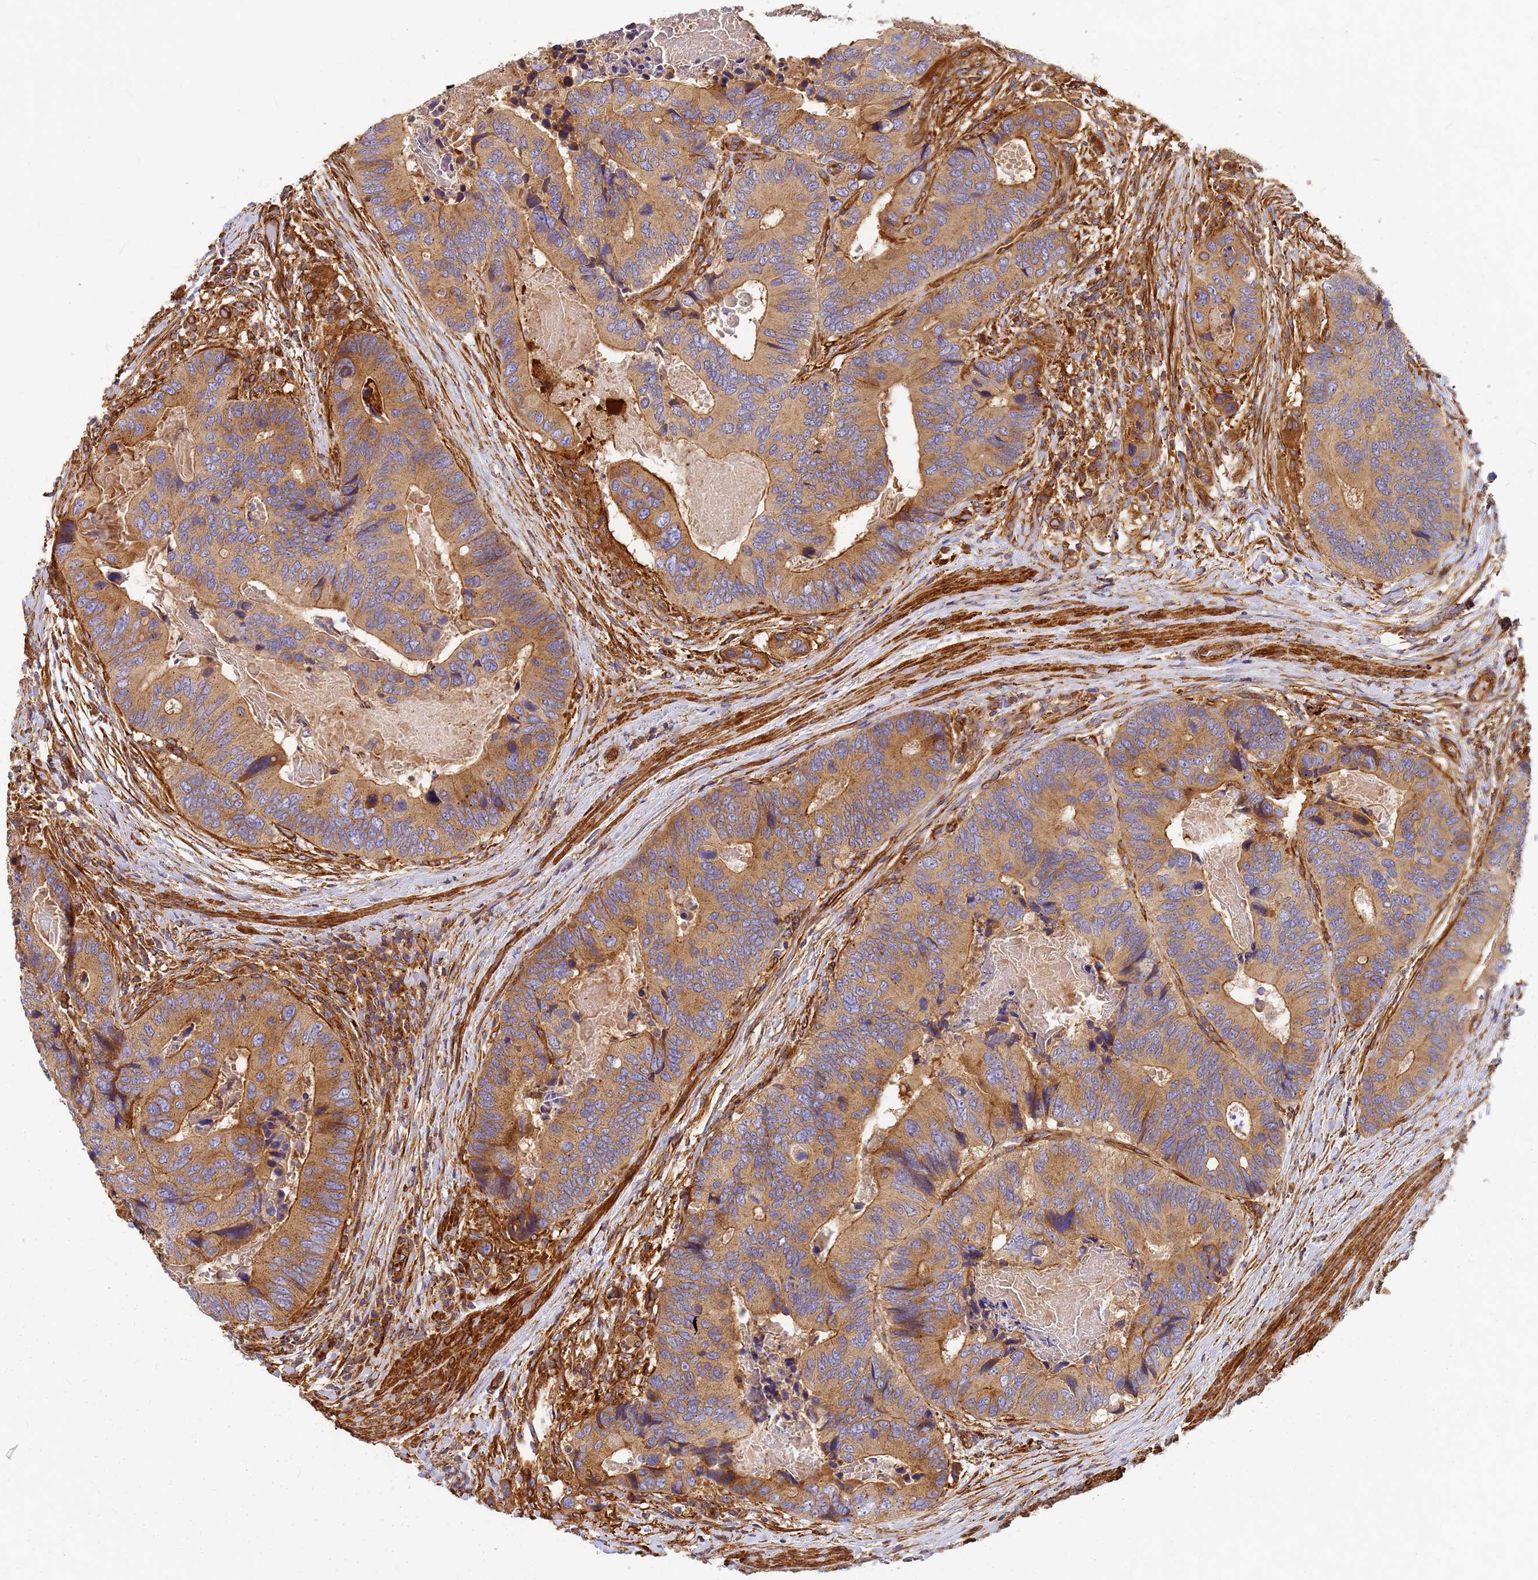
{"staining": {"intensity": "moderate", "quantity": ">75%", "location": "cytoplasmic/membranous"}, "tissue": "colorectal cancer", "cell_type": "Tumor cells", "image_type": "cancer", "snomed": [{"axis": "morphology", "description": "Adenocarcinoma, NOS"}, {"axis": "topography", "description": "Colon"}], "caption": "Immunohistochemistry (IHC) staining of adenocarcinoma (colorectal), which exhibits medium levels of moderate cytoplasmic/membranous positivity in about >75% of tumor cells indicating moderate cytoplasmic/membranous protein expression. The staining was performed using DAB (3,3'-diaminobenzidine) (brown) for protein detection and nuclei were counterstained in hematoxylin (blue).", "gene": "C2CD5", "patient": {"sex": "male", "age": 84}}